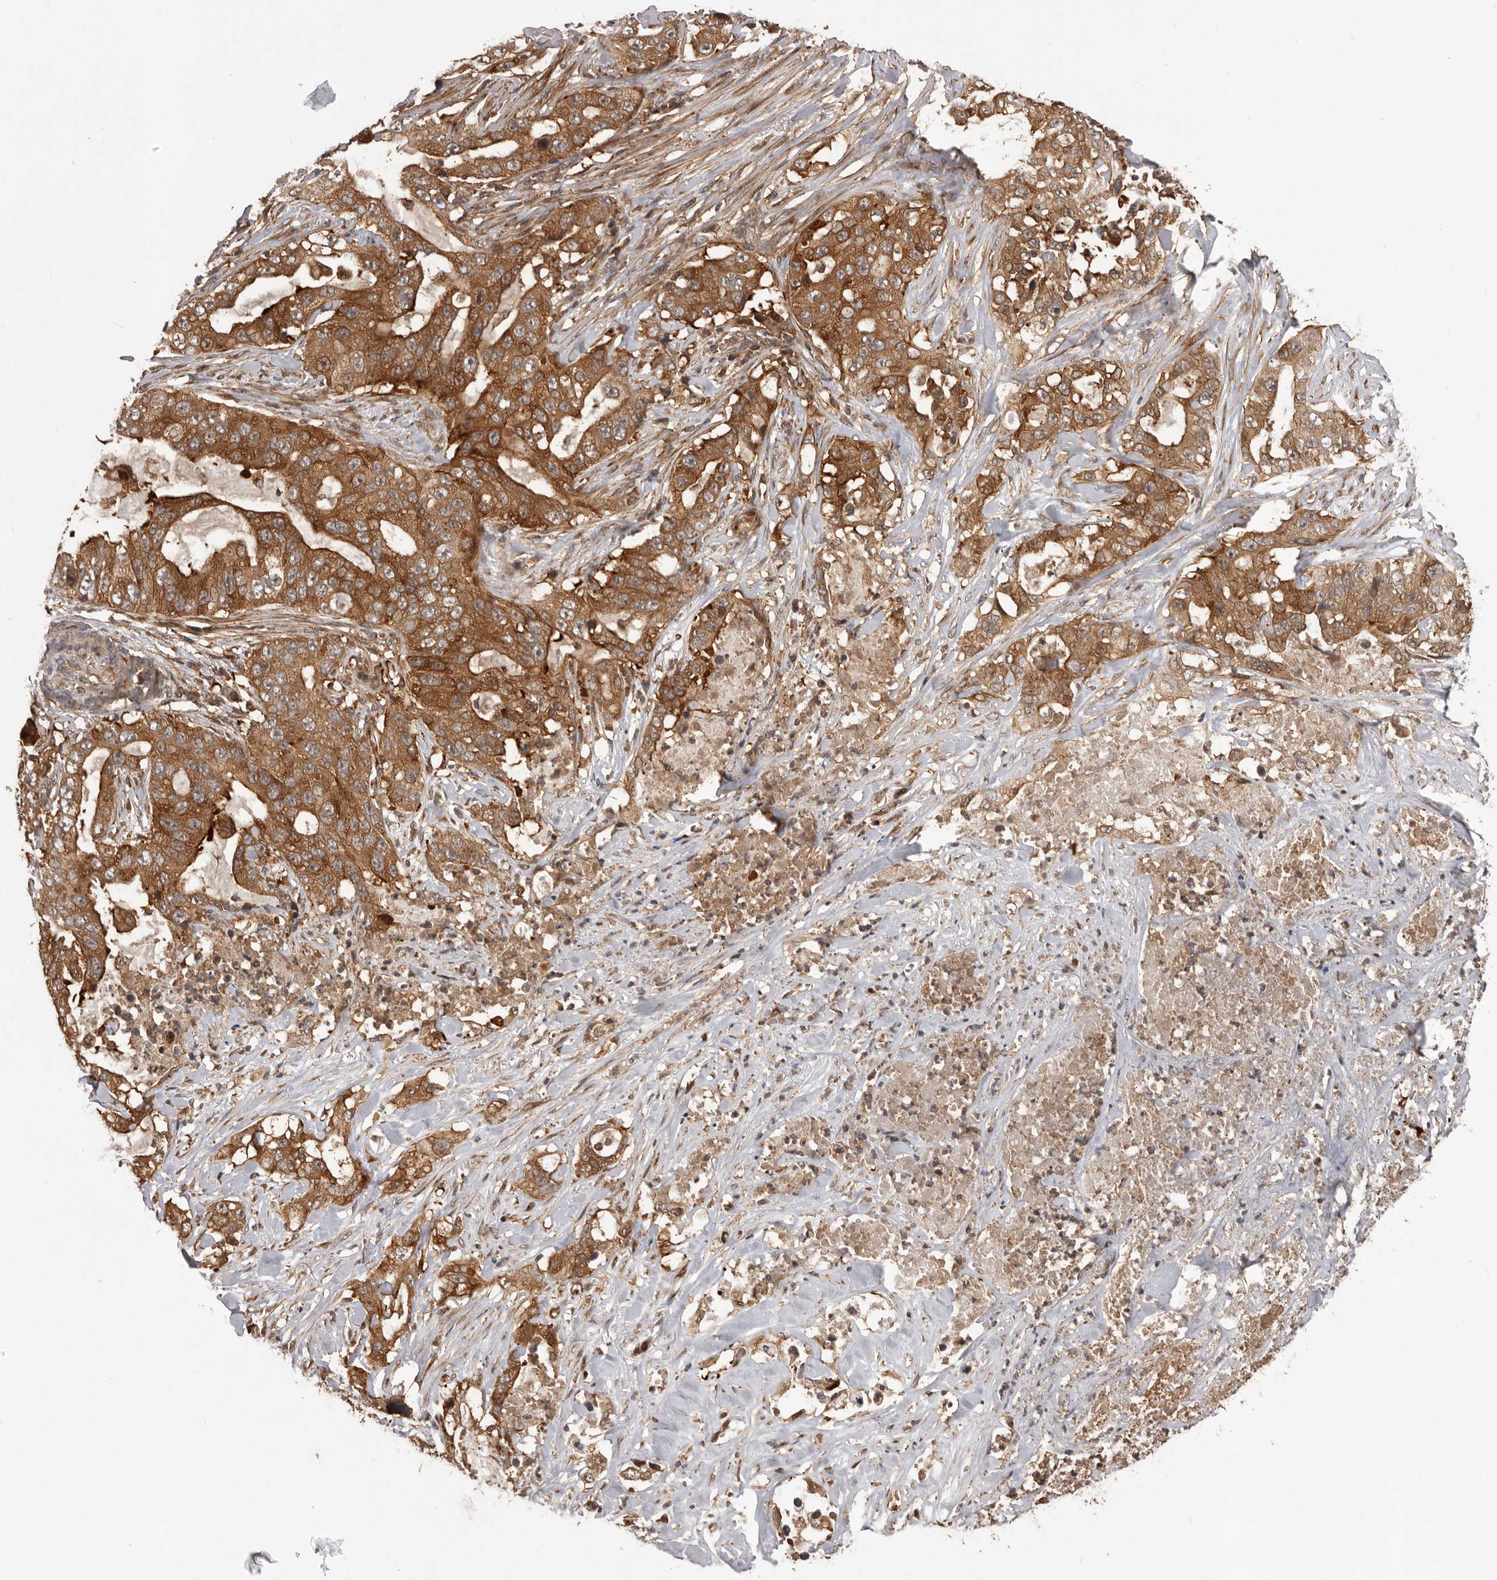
{"staining": {"intensity": "moderate", "quantity": ">75%", "location": "cytoplasmic/membranous"}, "tissue": "lung cancer", "cell_type": "Tumor cells", "image_type": "cancer", "snomed": [{"axis": "morphology", "description": "Adenocarcinoma, NOS"}, {"axis": "topography", "description": "Lung"}], "caption": "DAB immunohistochemical staining of adenocarcinoma (lung) shows moderate cytoplasmic/membranous protein staining in about >75% of tumor cells.", "gene": "SLC22A3", "patient": {"sex": "female", "age": 51}}